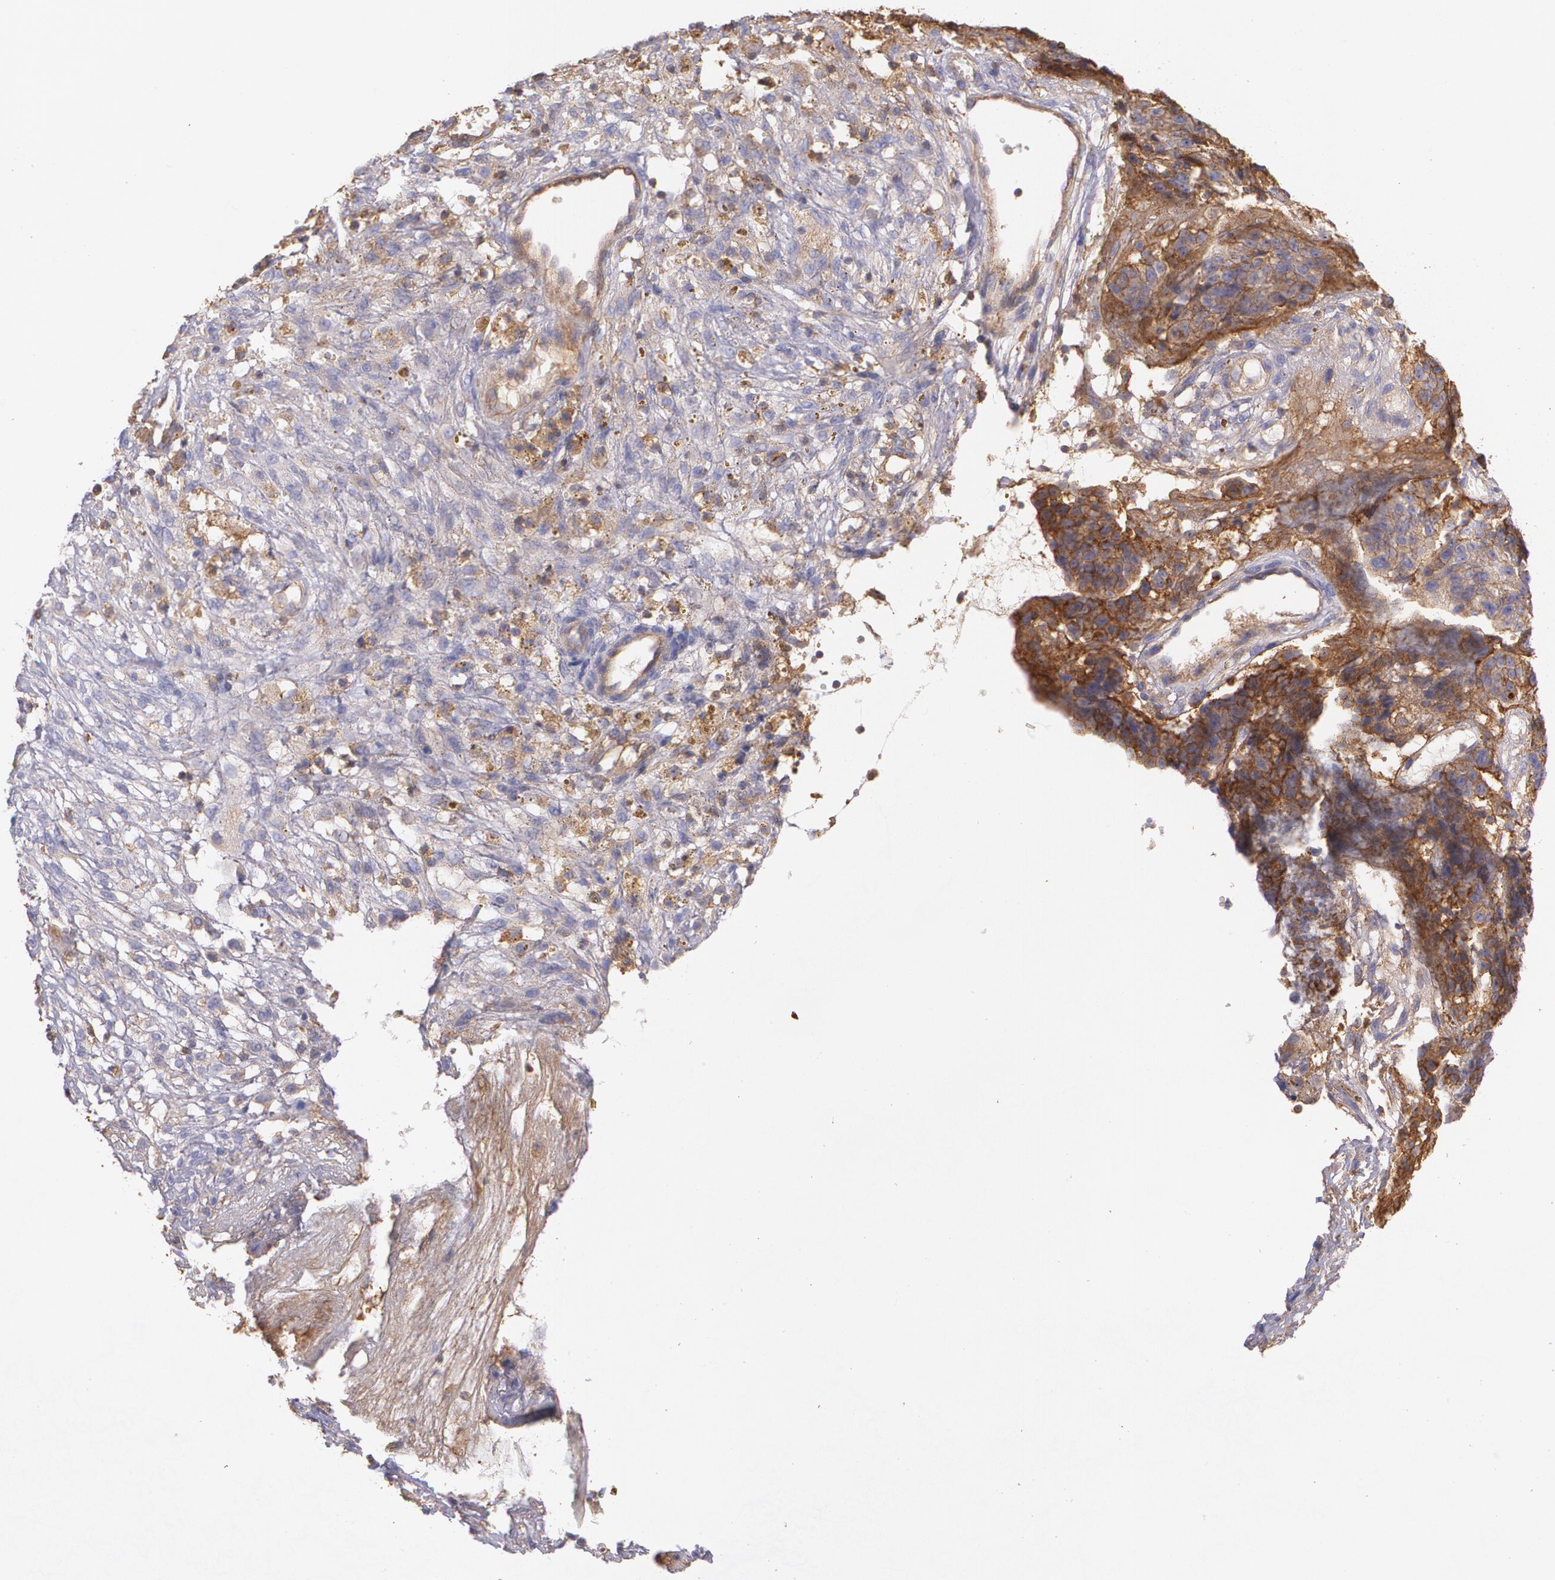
{"staining": {"intensity": "moderate", "quantity": ">75%", "location": "cytoplasmic/membranous"}, "tissue": "ovarian cancer", "cell_type": "Tumor cells", "image_type": "cancer", "snomed": [{"axis": "morphology", "description": "Carcinoma, endometroid"}, {"axis": "topography", "description": "Ovary"}], "caption": "There is medium levels of moderate cytoplasmic/membranous positivity in tumor cells of ovarian endometroid carcinoma, as demonstrated by immunohistochemical staining (brown color).", "gene": "B2M", "patient": {"sex": "female", "age": 42}}